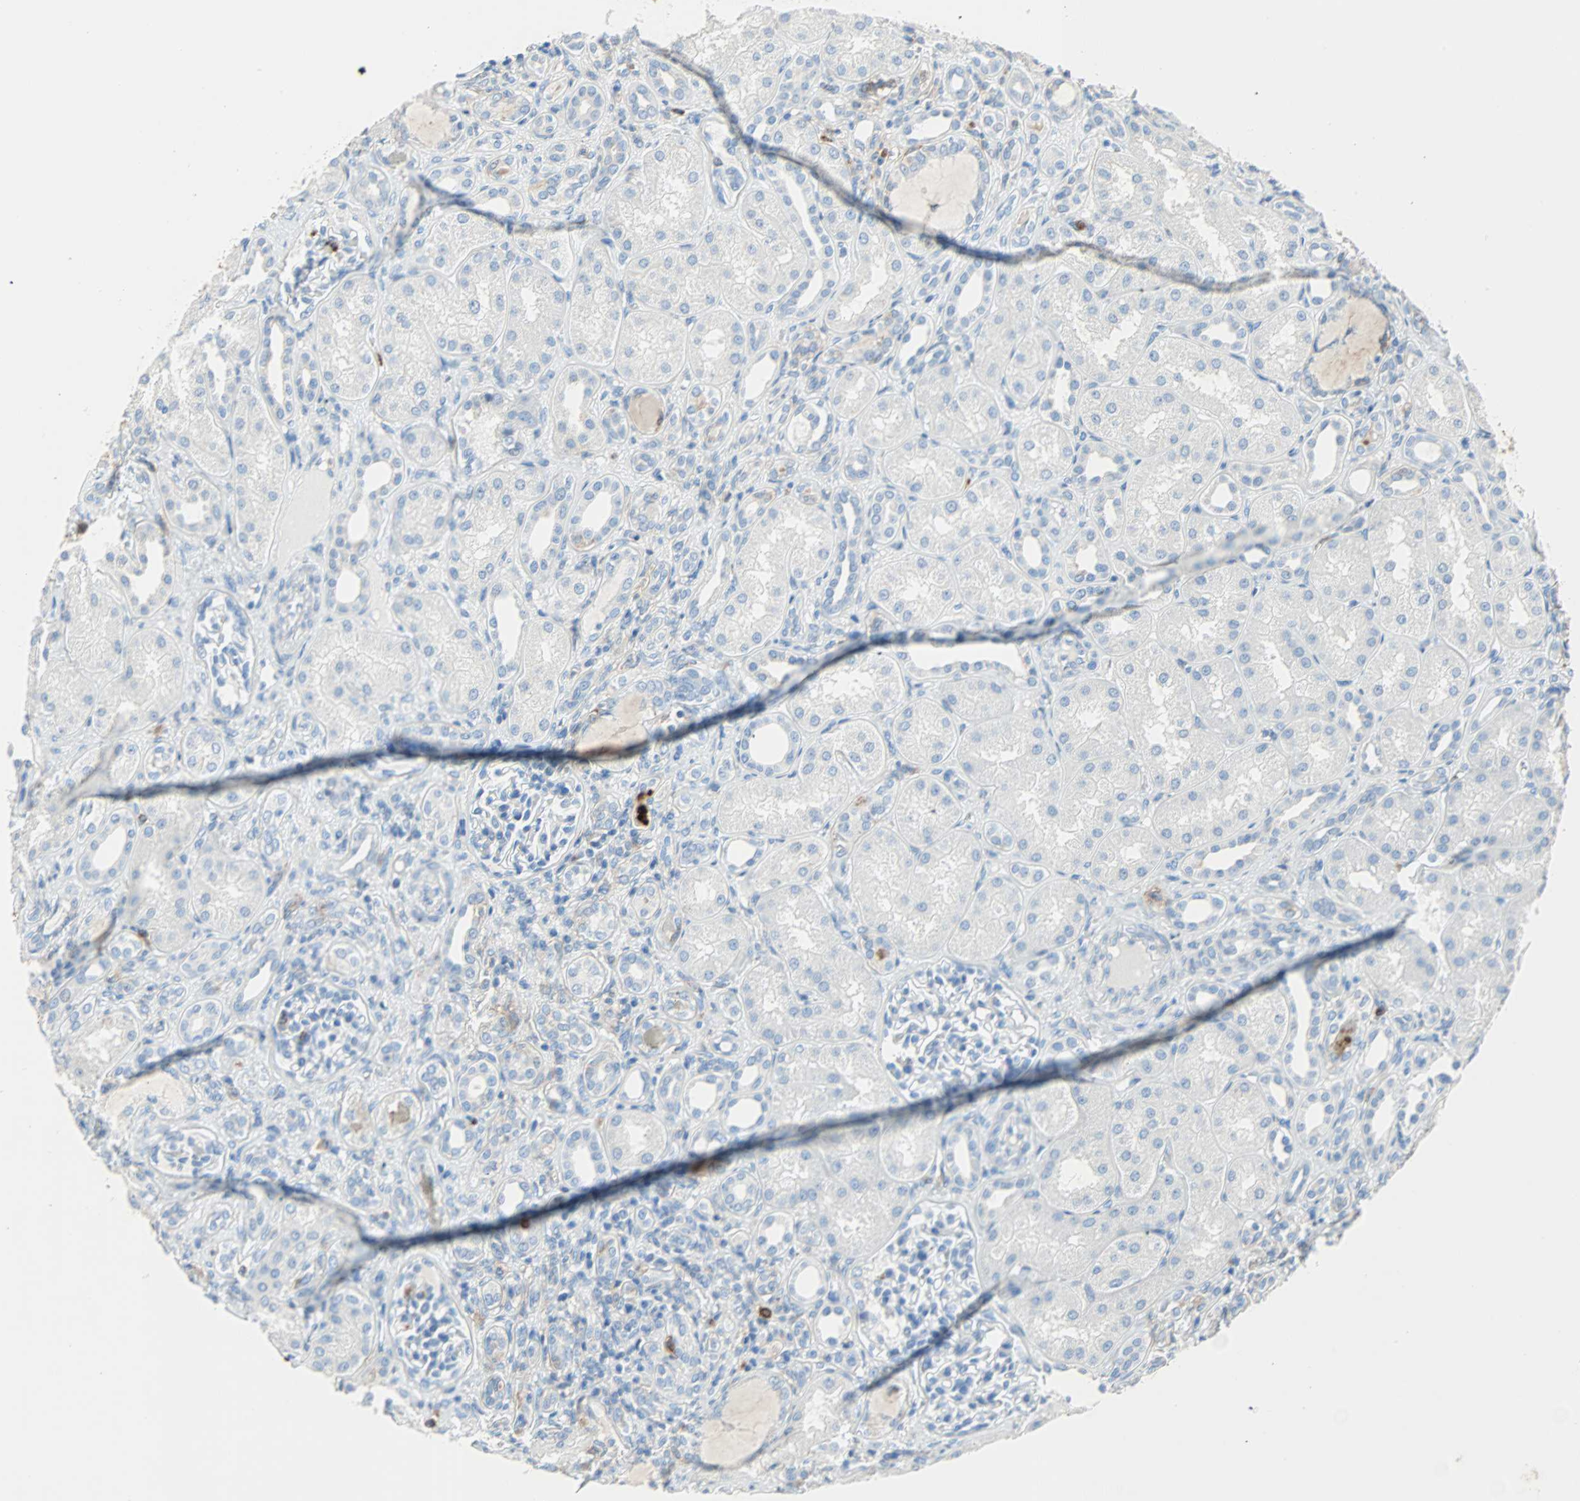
{"staining": {"intensity": "negative", "quantity": "none", "location": "none"}, "tissue": "kidney", "cell_type": "Cells in glomeruli", "image_type": "normal", "snomed": [{"axis": "morphology", "description": "Normal tissue, NOS"}, {"axis": "topography", "description": "Kidney"}], "caption": "Photomicrograph shows no protein positivity in cells in glomeruli of unremarkable kidney.", "gene": "CLEC4A", "patient": {"sex": "male", "age": 7}}